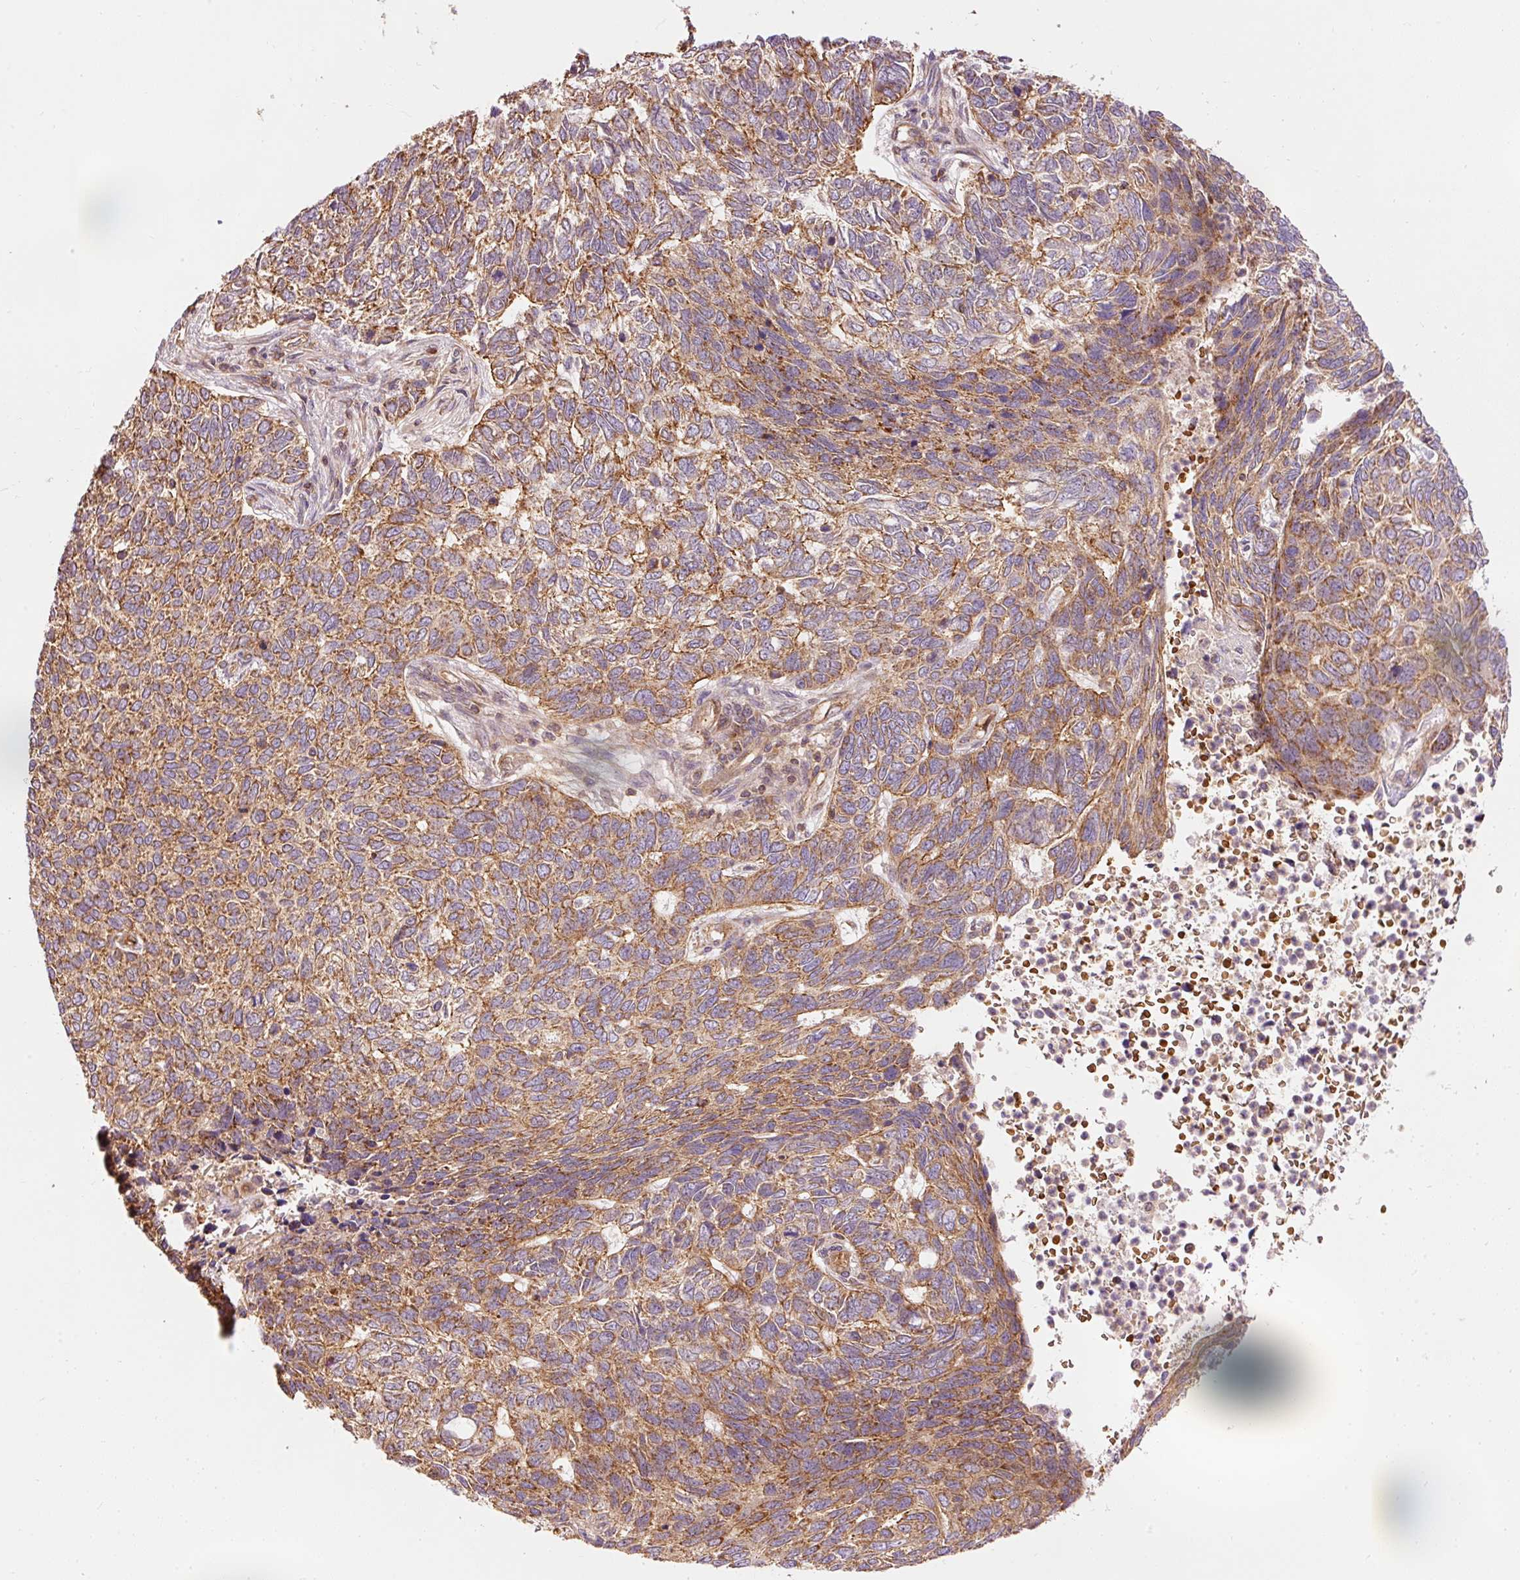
{"staining": {"intensity": "moderate", "quantity": ">75%", "location": "cytoplasmic/membranous"}, "tissue": "skin cancer", "cell_type": "Tumor cells", "image_type": "cancer", "snomed": [{"axis": "morphology", "description": "Basal cell carcinoma"}, {"axis": "topography", "description": "Skin"}], "caption": "Immunohistochemistry (IHC) image of human skin cancer stained for a protein (brown), which displays medium levels of moderate cytoplasmic/membranous staining in approximately >75% of tumor cells.", "gene": "ADCY4", "patient": {"sex": "female", "age": 65}}